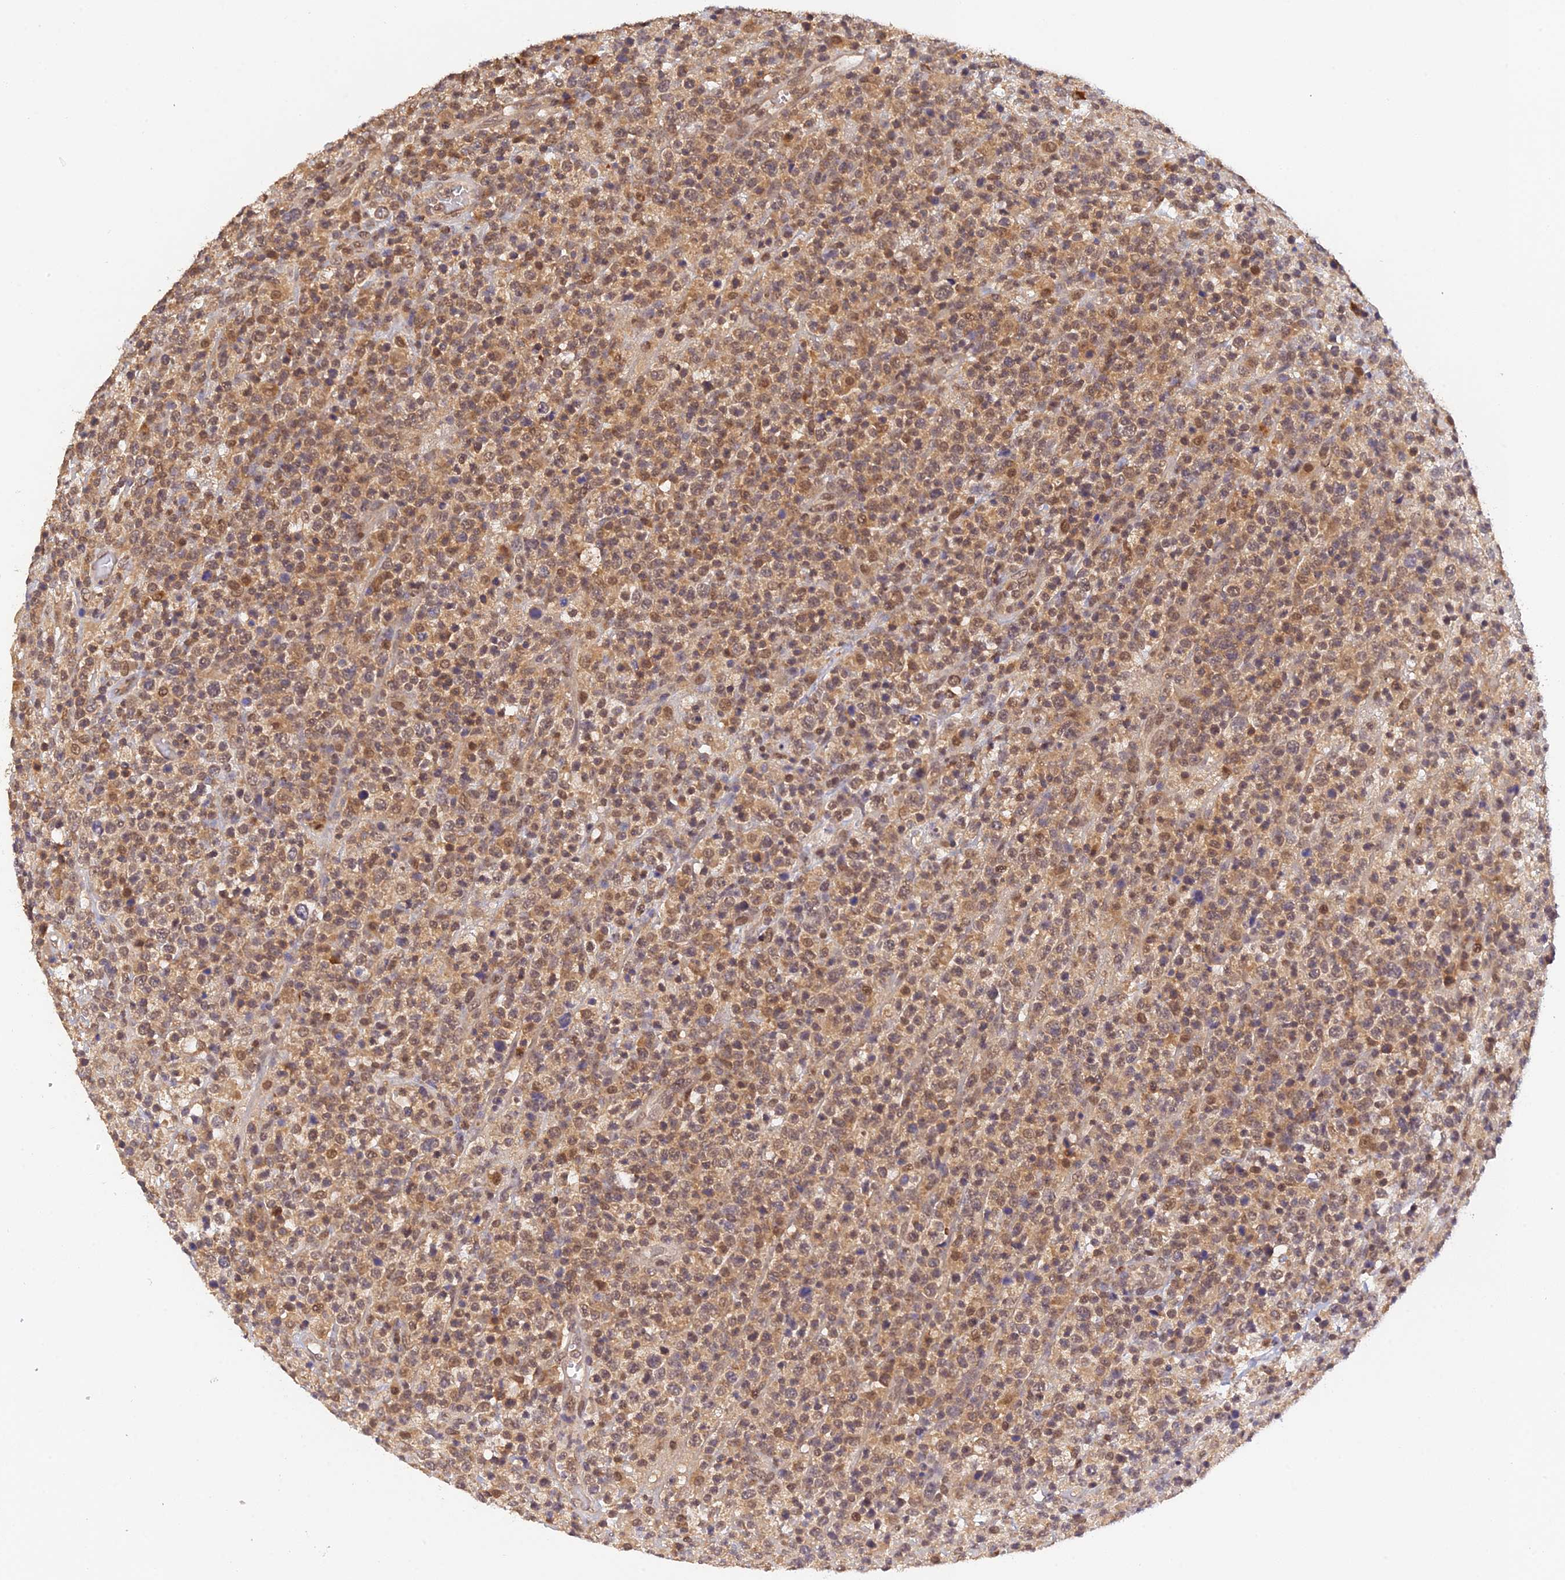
{"staining": {"intensity": "moderate", "quantity": ">75%", "location": "cytoplasmic/membranous,nuclear"}, "tissue": "lymphoma", "cell_type": "Tumor cells", "image_type": "cancer", "snomed": [{"axis": "morphology", "description": "Malignant lymphoma, non-Hodgkin's type, High grade"}, {"axis": "topography", "description": "Colon"}], "caption": "The immunohistochemical stain labels moderate cytoplasmic/membranous and nuclear staining in tumor cells of malignant lymphoma, non-Hodgkin's type (high-grade) tissue.", "gene": "ZNF436", "patient": {"sex": "female", "age": 53}}